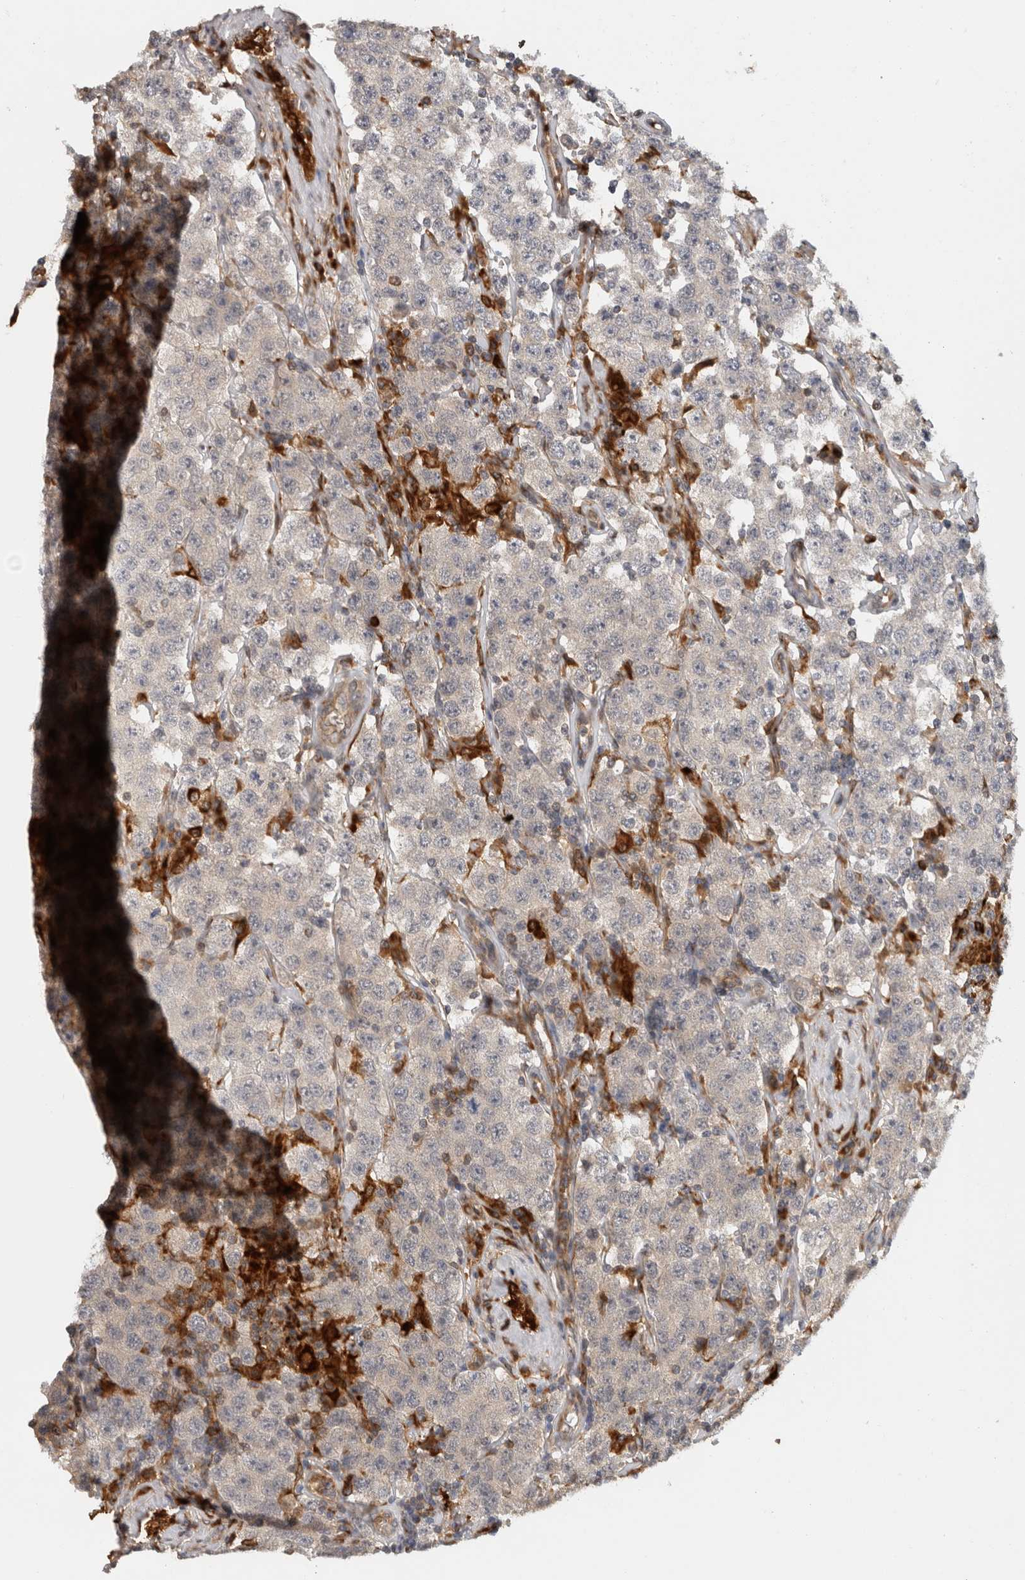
{"staining": {"intensity": "negative", "quantity": "none", "location": "none"}, "tissue": "testis cancer", "cell_type": "Tumor cells", "image_type": "cancer", "snomed": [{"axis": "morphology", "description": "Seminoma, NOS"}, {"axis": "topography", "description": "Testis"}], "caption": "Immunohistochemistry (IHC) of testis seminoma shows no staining in tumor cells.", "gene": "APOL2", "patient": {"sex": "male", "age": 52}}